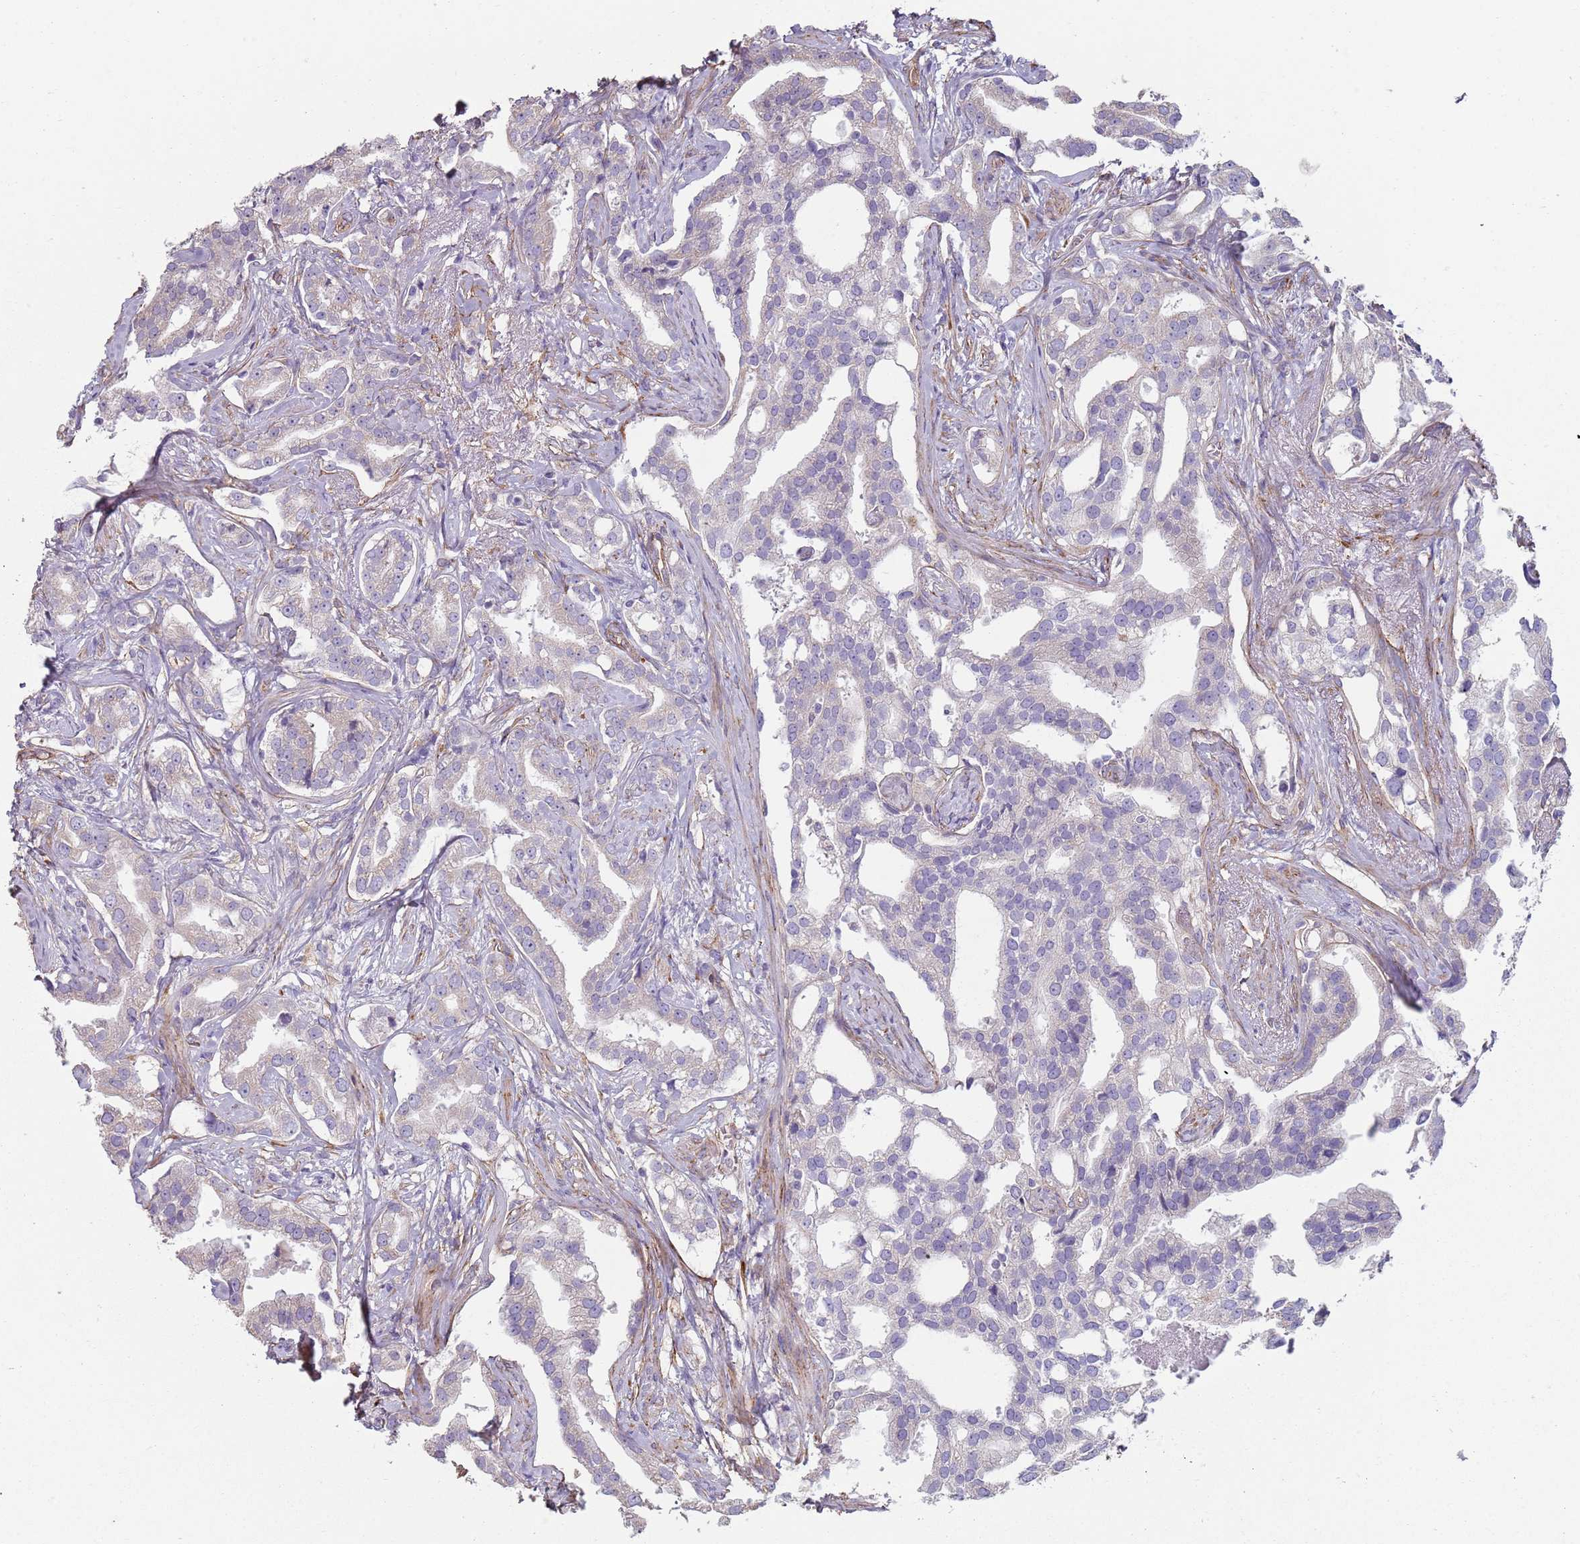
{"staining": {"intensity": "negative", "quantity": "none", "location": "none"}, "tissue": "prostate cancer", "cell_type": "Tumor cells", "image_type": "cancer", "snomed": [{"axis": "morphology", "description": "Adenocarcinoma, High grade"}, {"axis": "topography", "description": "Prostate"}], "caption": "High power microscopy micrograph of an immunohistochemistry (IHC) micrograph of prostate cancer (high-grade adenocarcinoma), revealing no significant positivity in tumor cells.", "gene": "PHLPP2", "patient": {"sex": "male", "age": 67}}